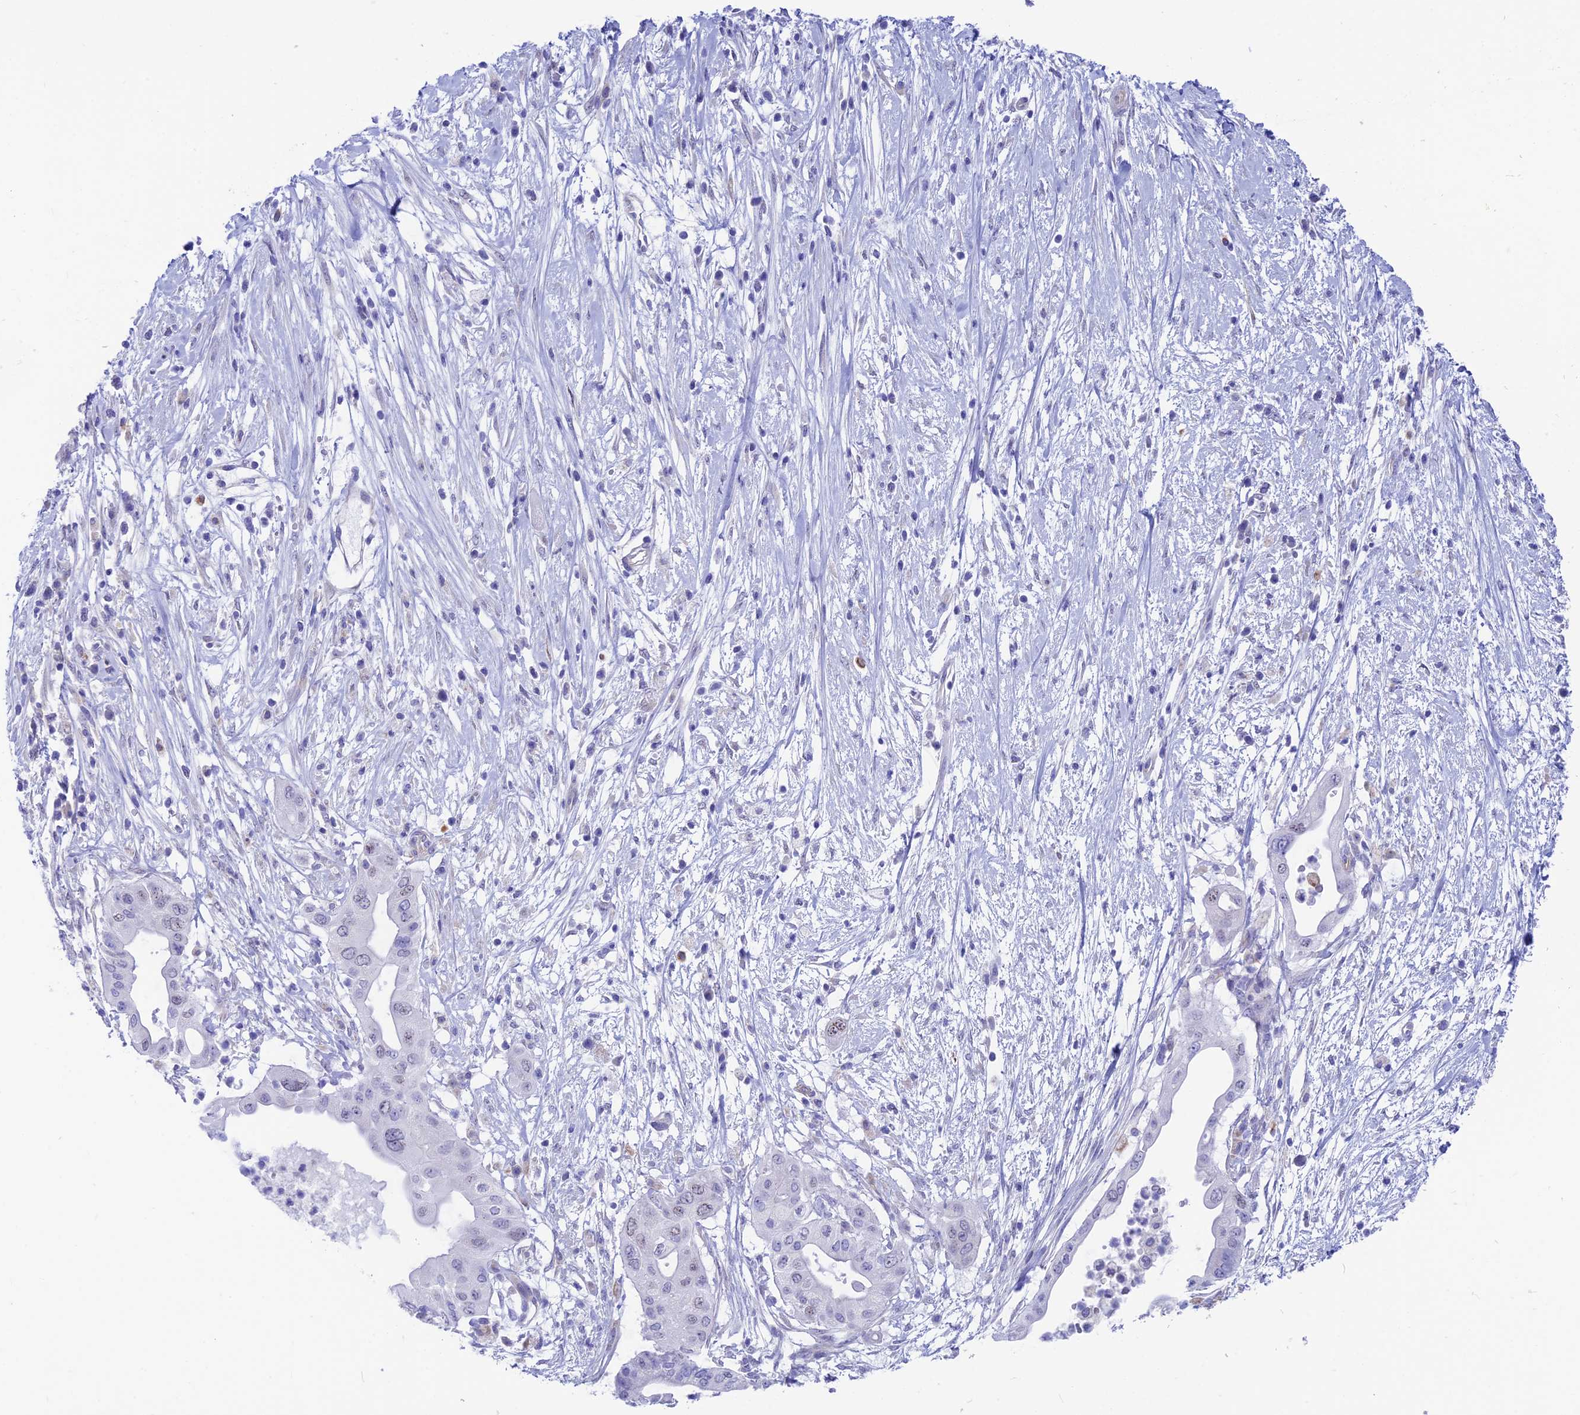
{"staining": {"intensity": "negative", "quantity": "none", "location": "none"}, "tissue": "pancreatic cancer", "cell_type": "Tumor cells", "image_type": "cancer", "snomed": [{"axis": "morphology", "description": "Adenocarcinoma, NOS"}, {"axis": "topography", "description": "Pancreas"}], "caption": "There is no significant positivity in tumor cells of adenocarcinoma (pancreatic).", "gene": "GNGT2", "patient": {"sex": "male", "age": 68}}